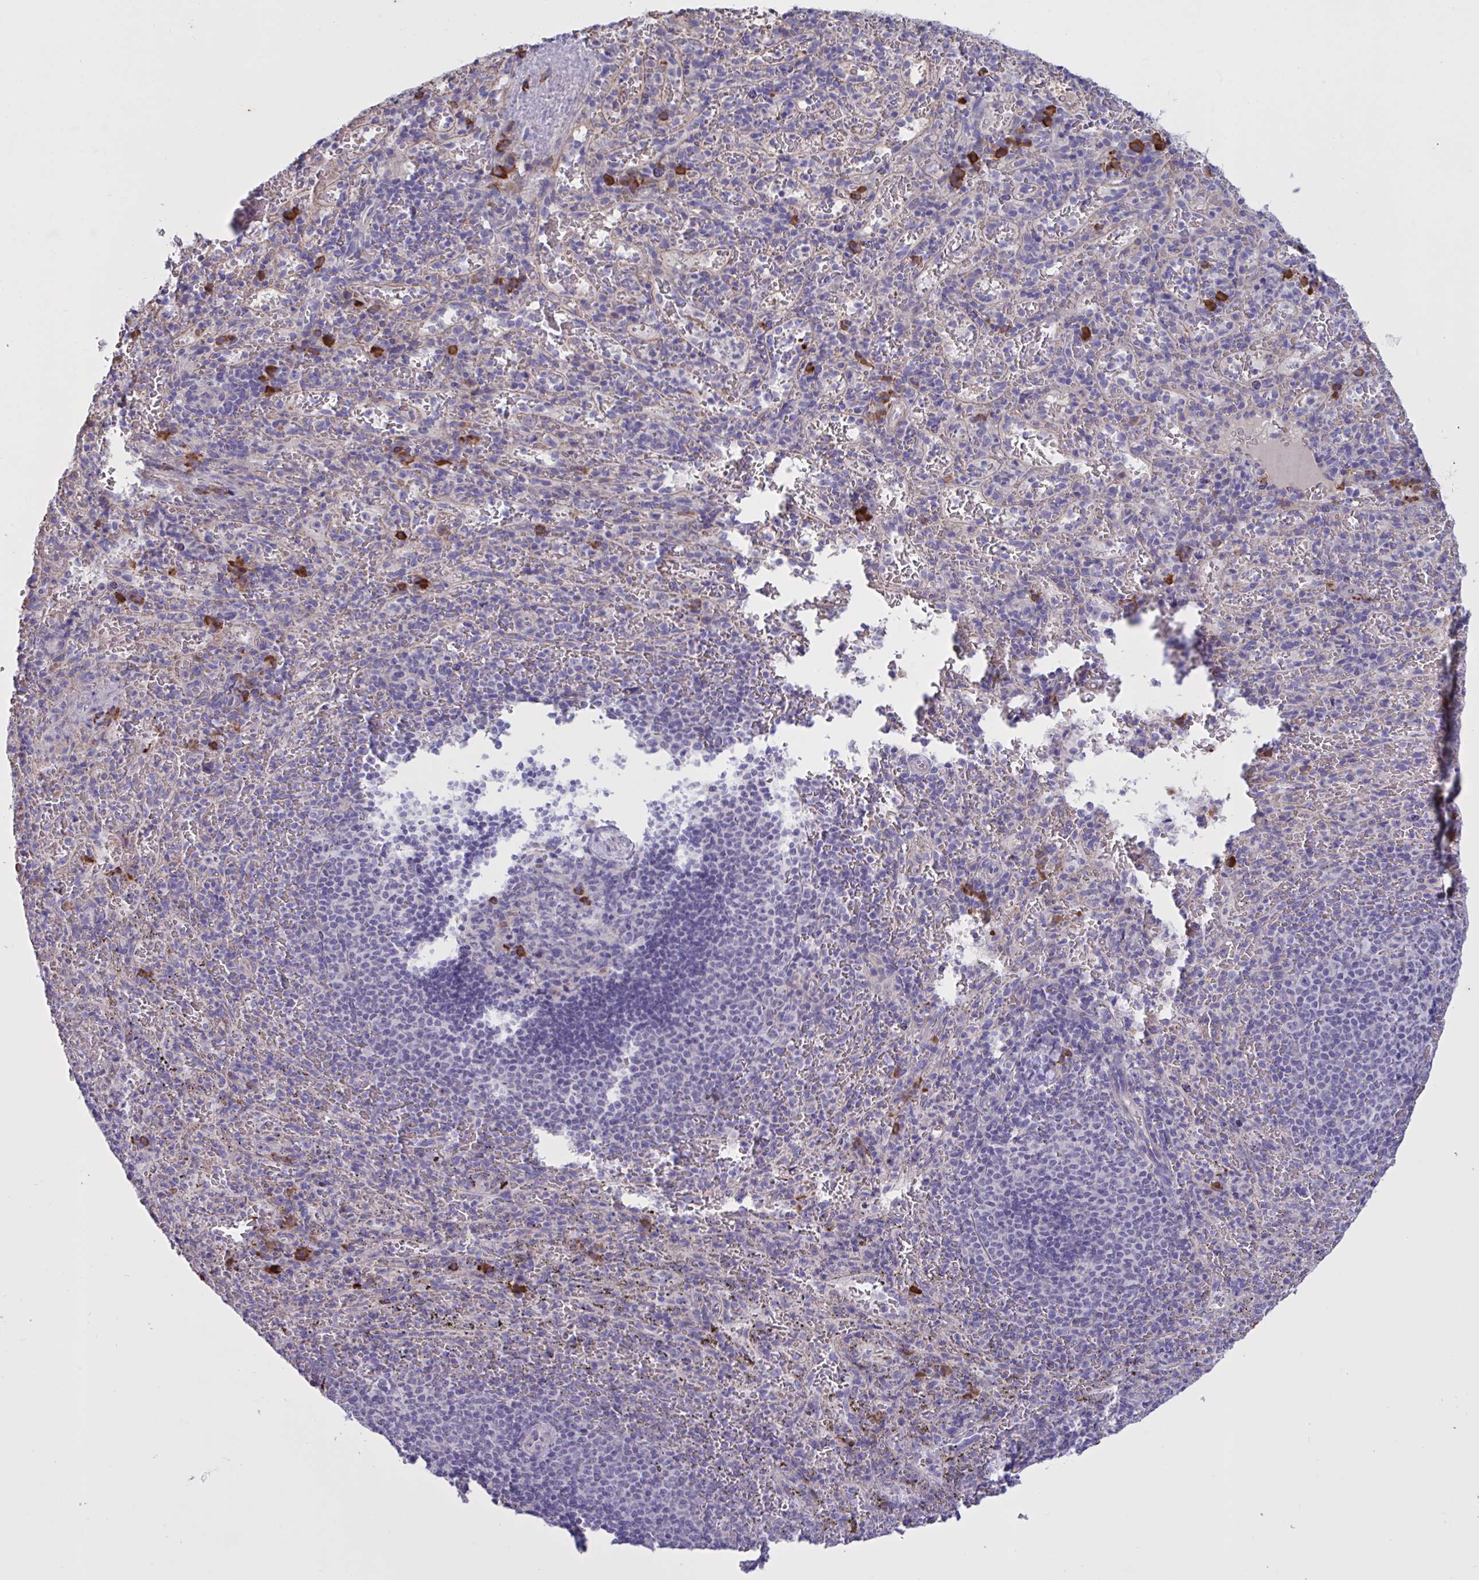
{"staining": {"intensity": "moderate", "quantity": "<25%", "location": "cytoplasmic/membranous"}, "tissue": "spleen", "cell_type": "Cells in red pulp", "image_type": "normal", "snomed": [{"axis": "morphology", "description": "Normal tissue, NOS"}, {"axis": "topography", "description": "Spleen"}], "caption": "Spleen stained with immunohistochemistry displays moderate cytoplasmic/membranous staining in about <25% of cells in red pulp.", "gene": "SLC66A1", "patient": {"sex": "male", "age": 57}}